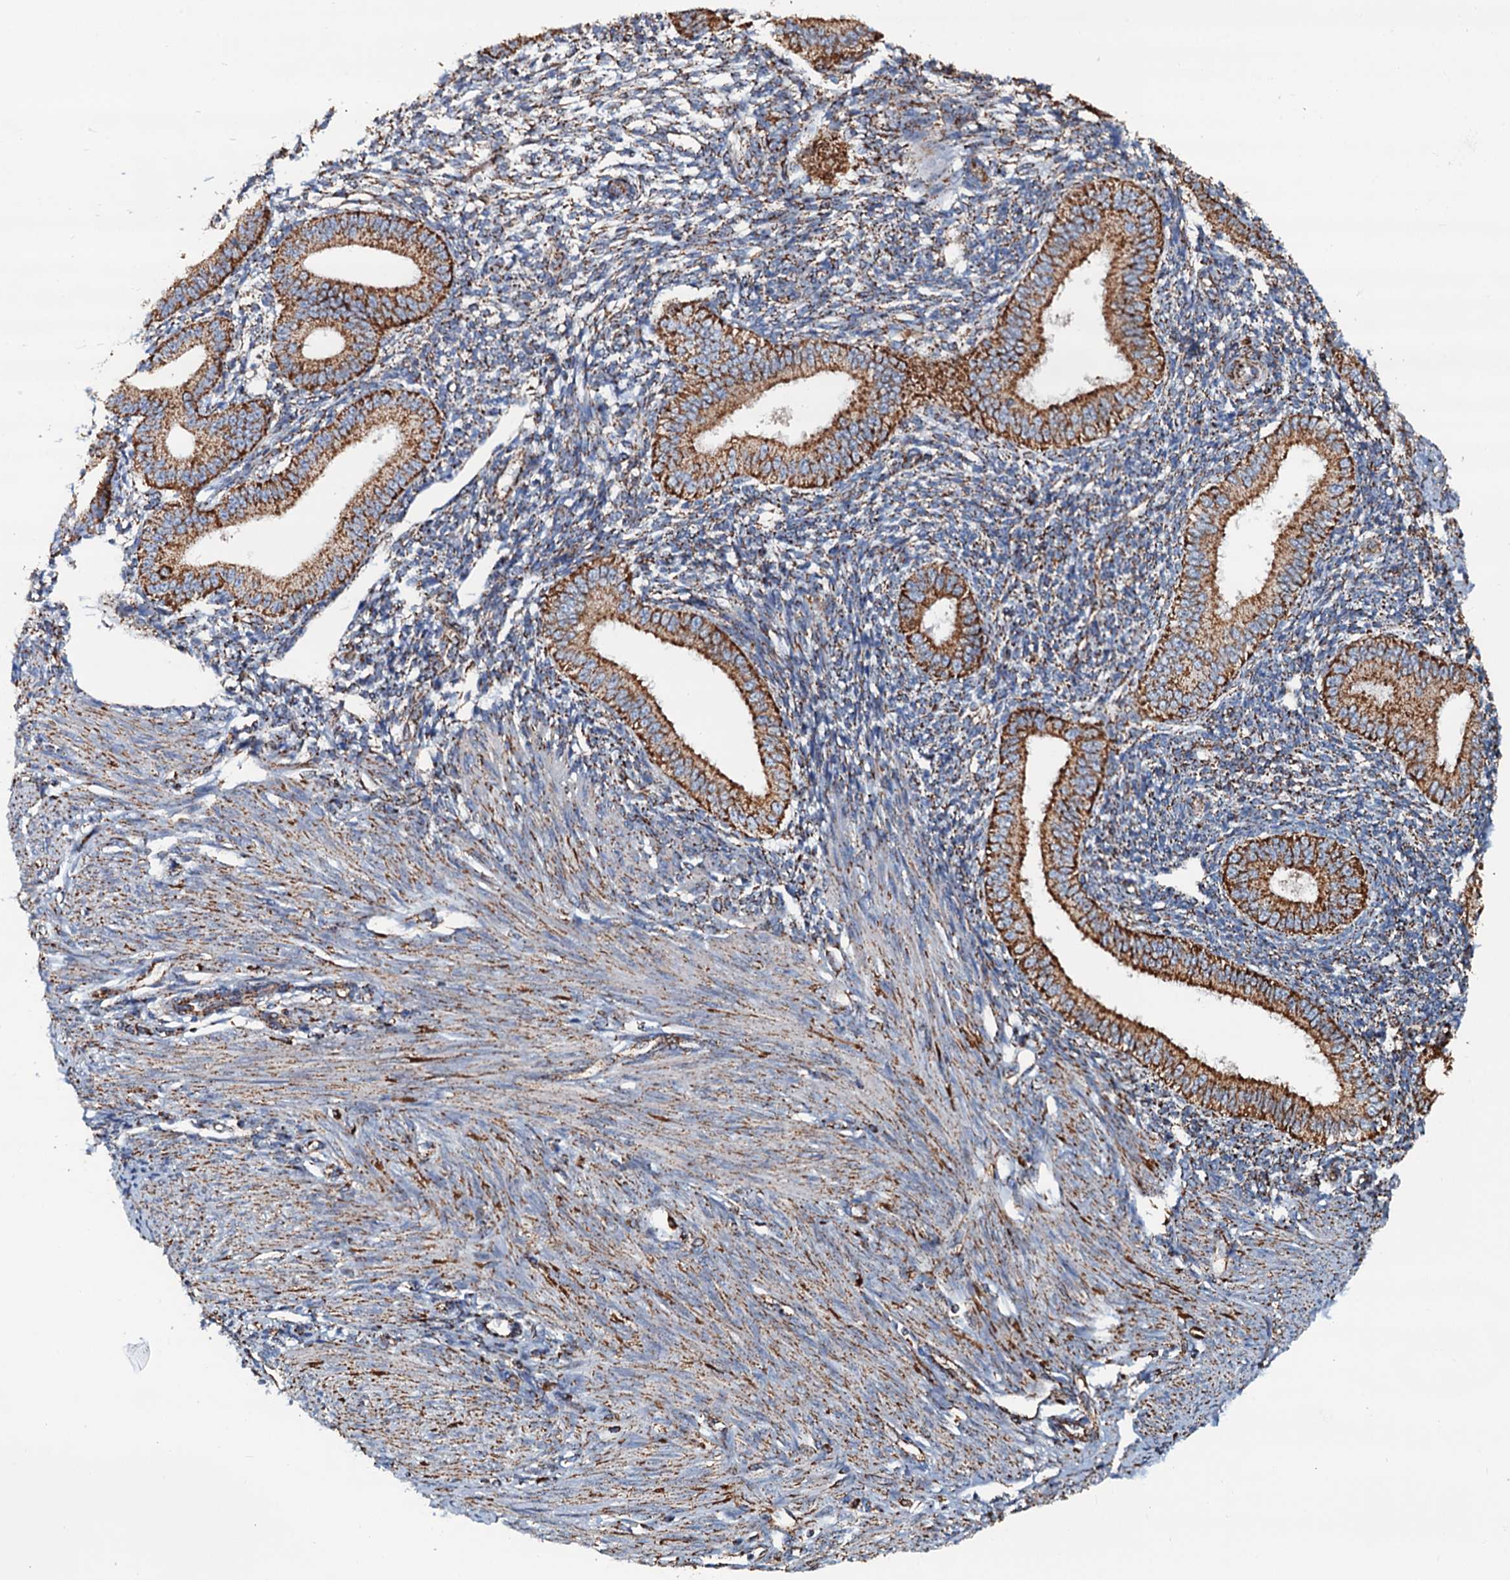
{"staining": {"intensity": "moderate", "quantity": "25%-75%", "location": "cytoplasmic/membranous"}, "tissue": "endometrium", "cell_type": "Cells in endometrial stroma", "image_type": "normal", "snomed": [{"axis": "morphology", "description": "Normal tissue, NOS"}, {"axis": "topography", "description": "Uterus"}, {"axis": "topography", "description": "Endometrium"}], "caption": "A medium amount of moderate cytoplasmic/membranous staining is appreciated in about 25%-75% of cells in endometrial stroma in unremarkable endometrium.", "gene": "AAGAB", "patient": {"sex": "female", "age": 48}}